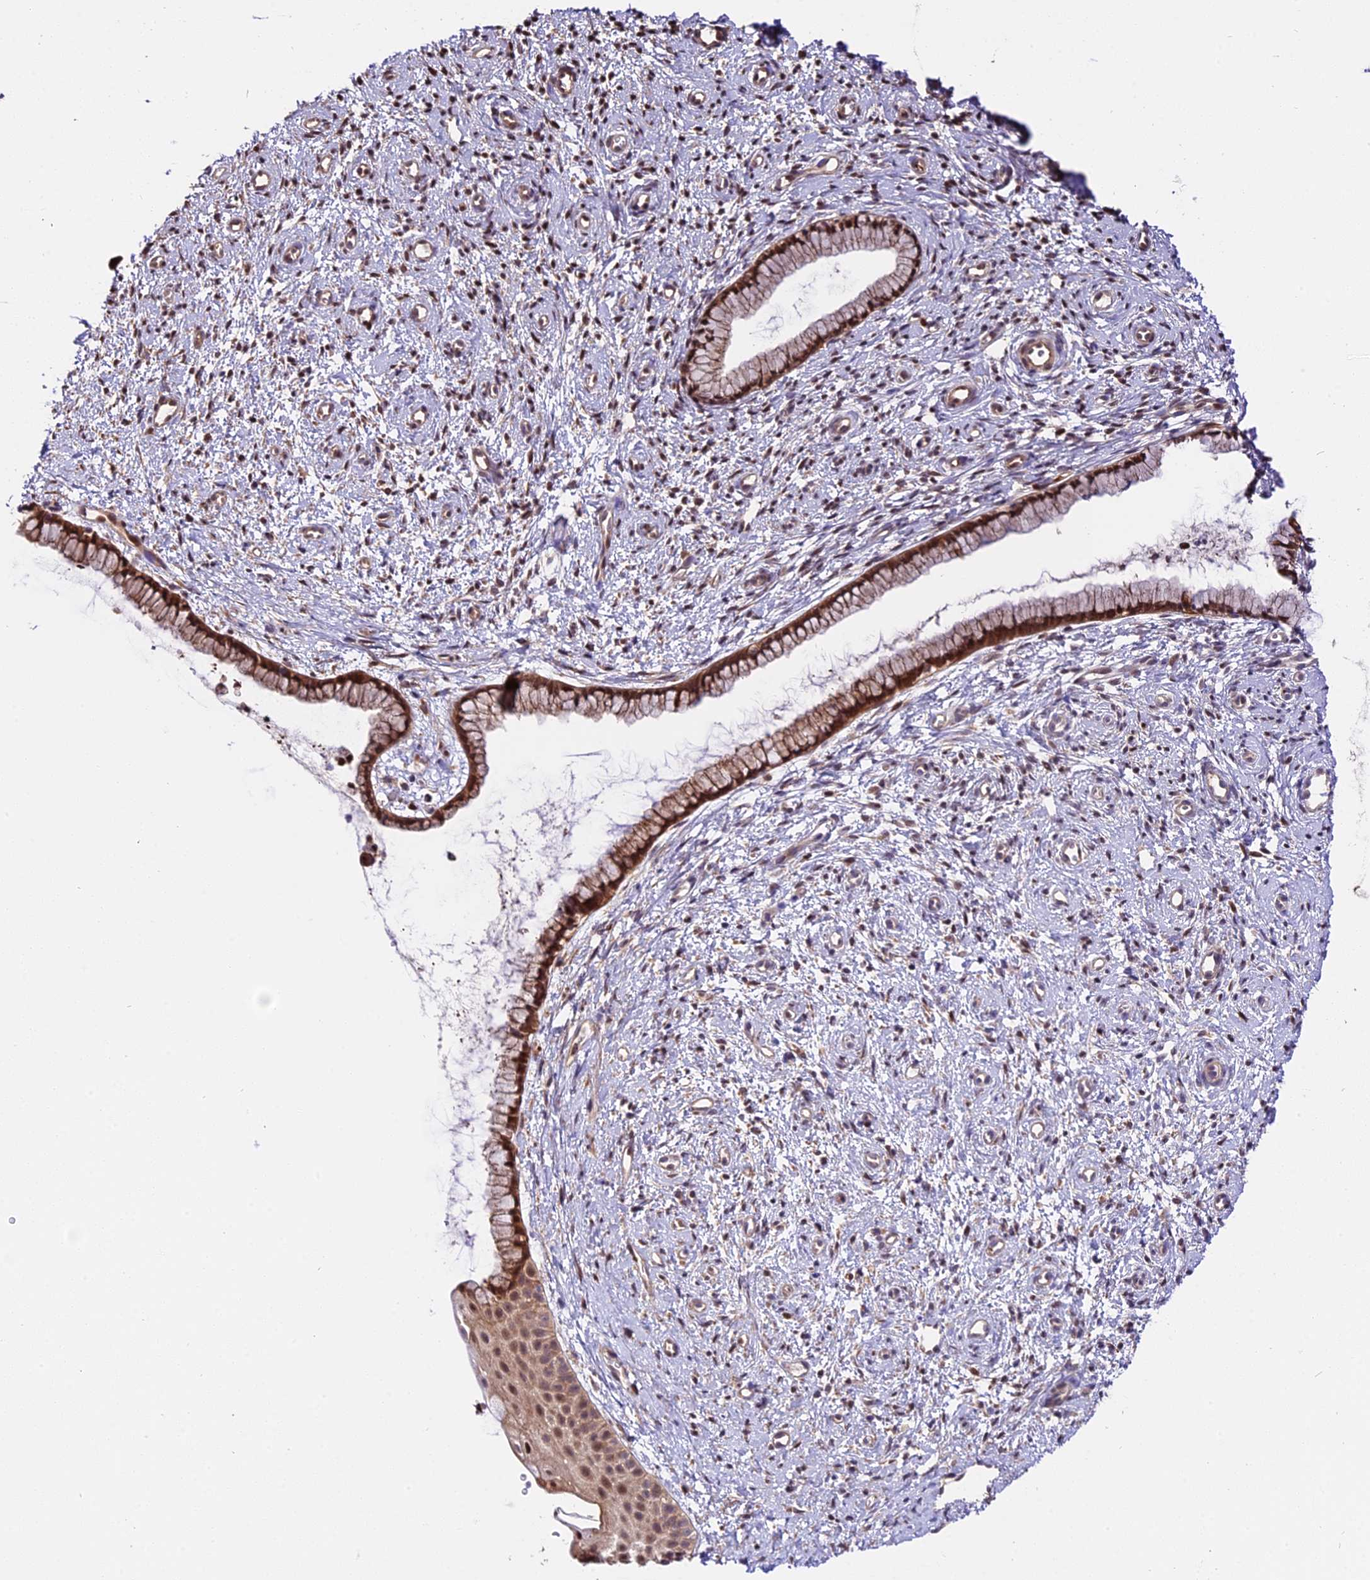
{"staining": {"intensity": "moderate", "quantity": ">75%", "location": "cytoplasmic/membranous,nuclear"}, "tissue": "cervix", "cell_type": "Glandular cells", "image_type": "normal", "snomed": [{"axis": "morphology", "description": "Normal tissue, NOS"}, {"axis": "topography", "description": "Cervix"}], "caption": "IHC of normal human cervix displays medium levels of moderate cytoplasmic/membranous,nuclear expression in about >75% of glandular cells. (DAB IHC with brightfield microscopy, high magnification).", "gene": "HERPUD1", "patient": {"sex": "female", "age": 57}}